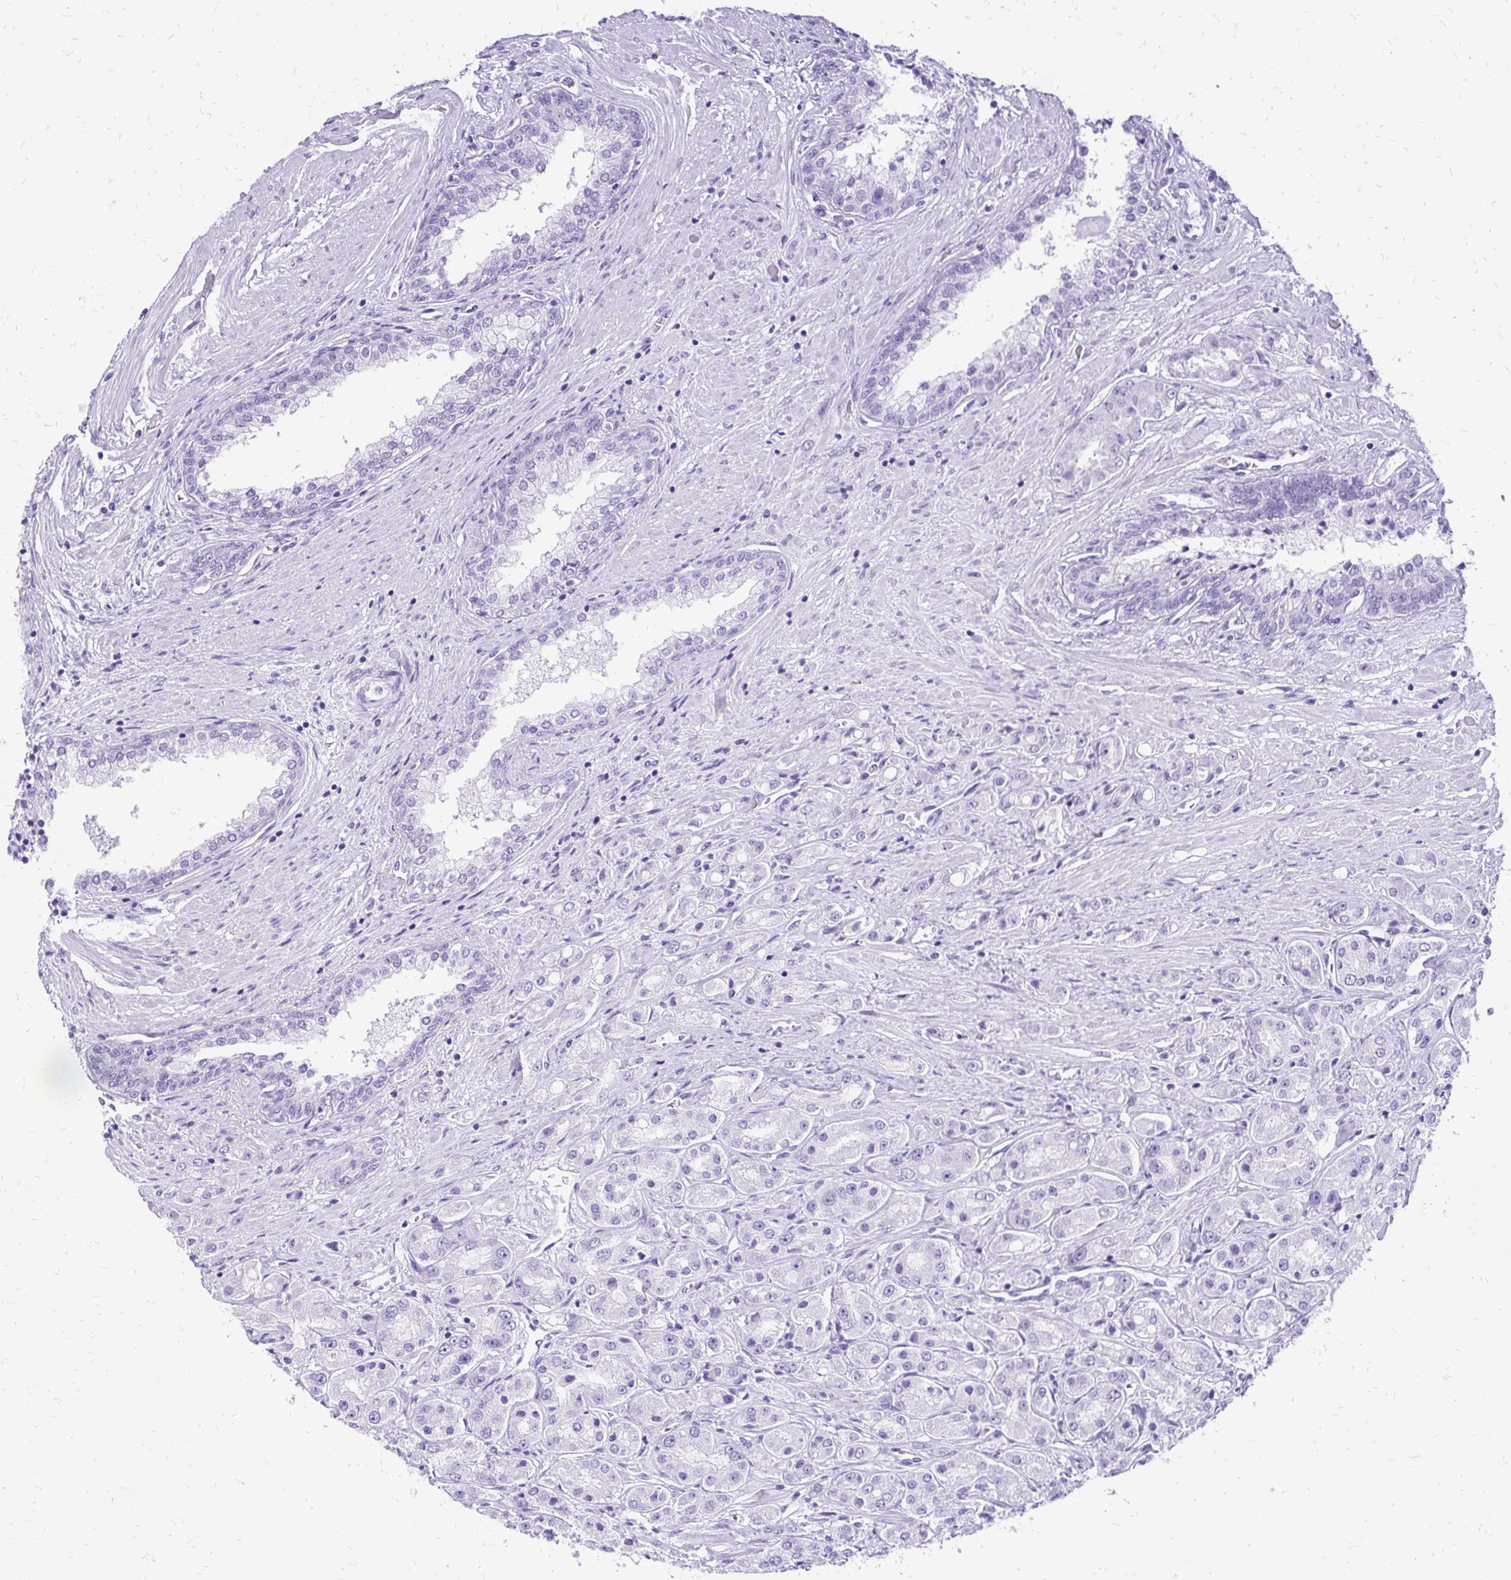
{"staining": {"intensity": "negative", "quantity": "none", "location": "none"}, "tissue": "prostate cancer", "cell_type": "Tumor cells", "image_type": "cancer", "snomed": [{"axis": "morphology", "description": "Adenocarcinoma, High grade"}, {"axis": "topography", "description": "Prostate"}], "caption": "Tumor cells are negative for protein expression in human prostate cancer.", "gene": "SLC32A1", "patient": {"sex": "male", "age": 67}}